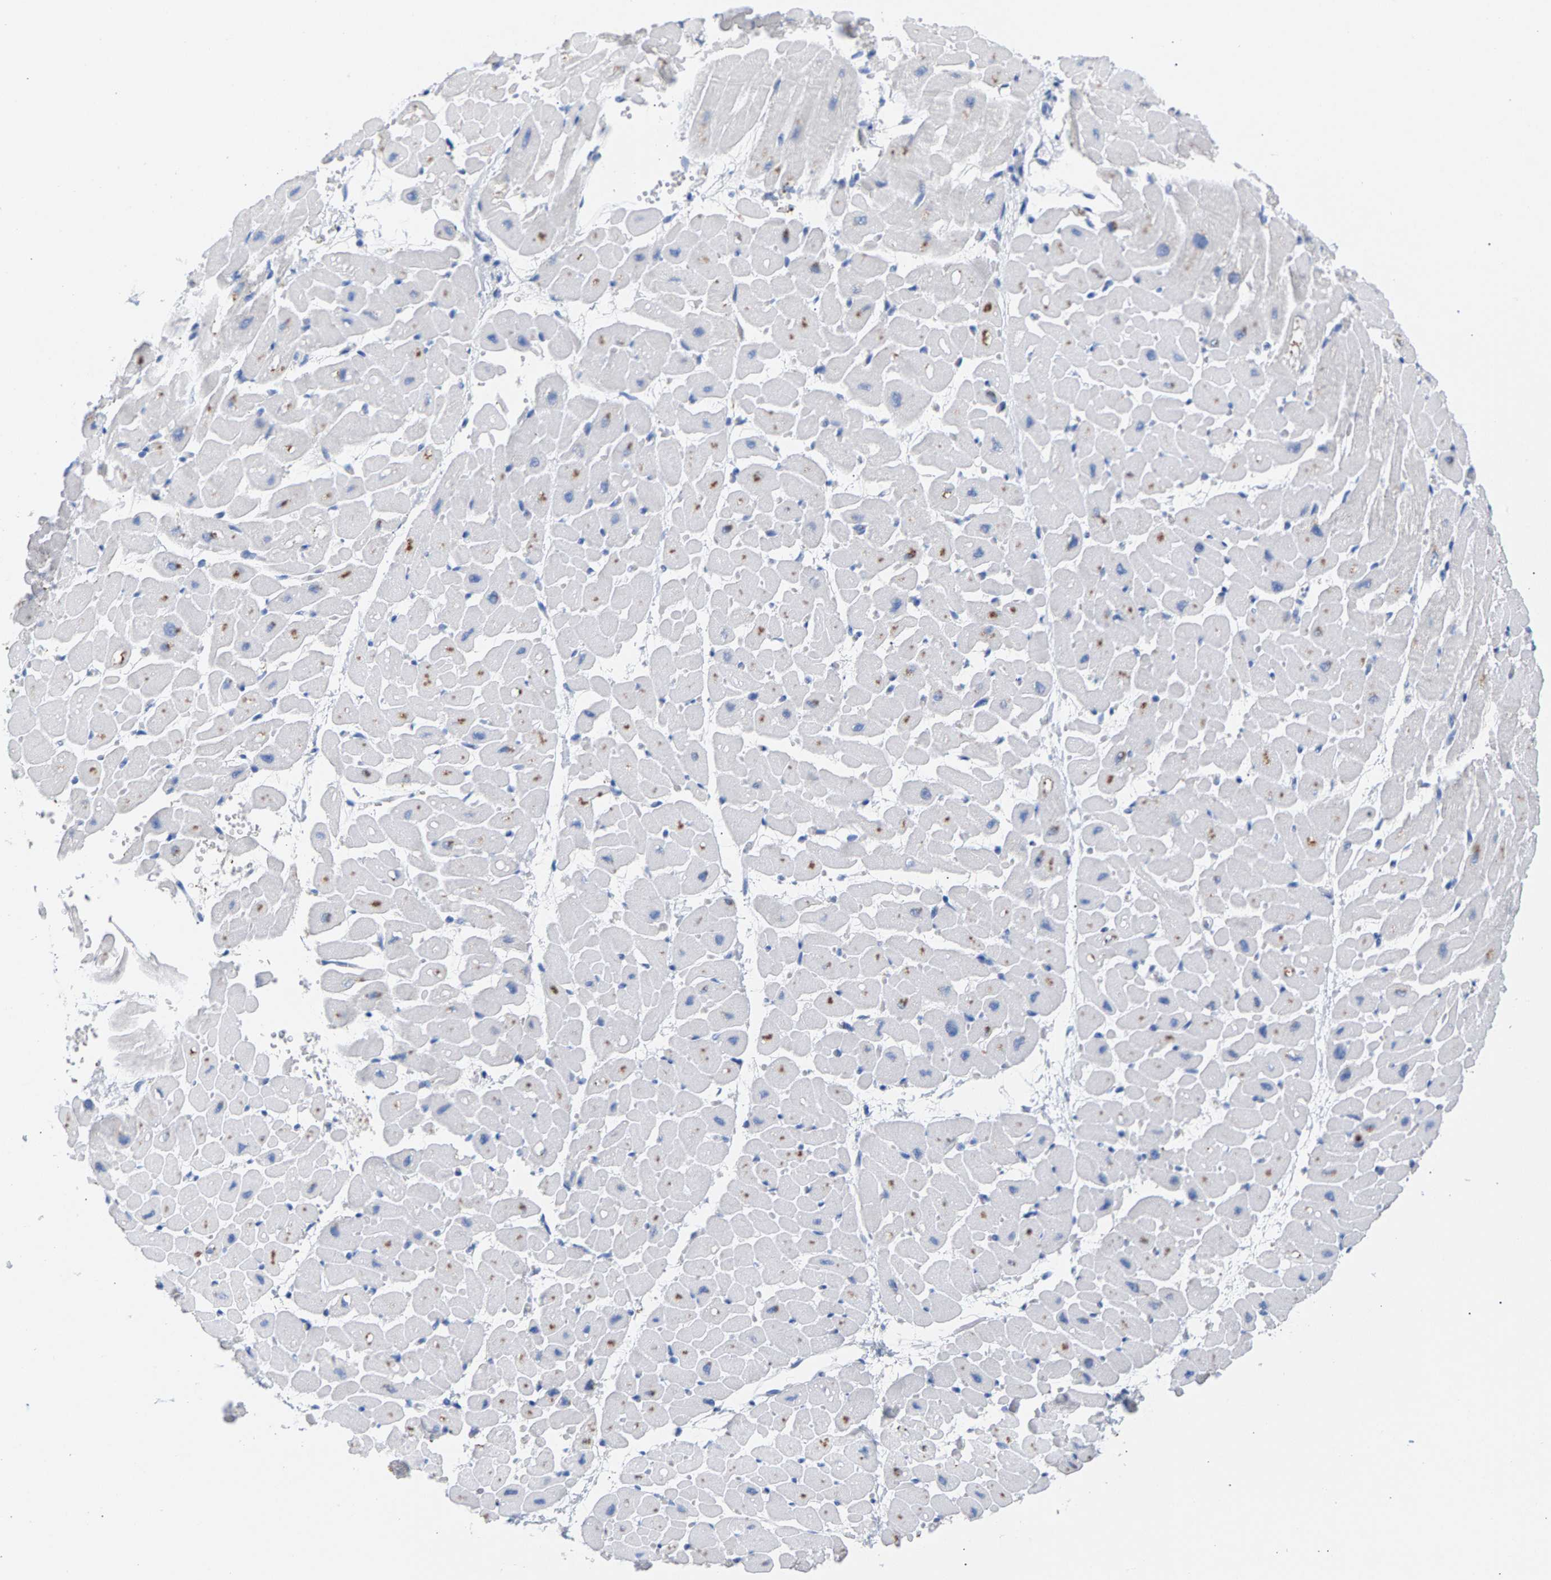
{"staining": {"intensity": "moderate", "quantity": "<25%", "location": "cytoplasmic/membranous"}, "tissue": "heart muscle", "cell_type": "Cardiomyocytes", "image_type": "normal", "snomed": [{"axis": "morphology", "description": "Normal tissue, NOS"}, {"axis": "topography", "description": "Heart"}], "caption": "This is a histology image of immunohistochemistry staining of unremarkable heart muscle, which shows moderate expression in the cytoplasmic/membranous of cardiomyocytes.", "gene": "APOH", "patient": {"sex": "male", "age": 45}}